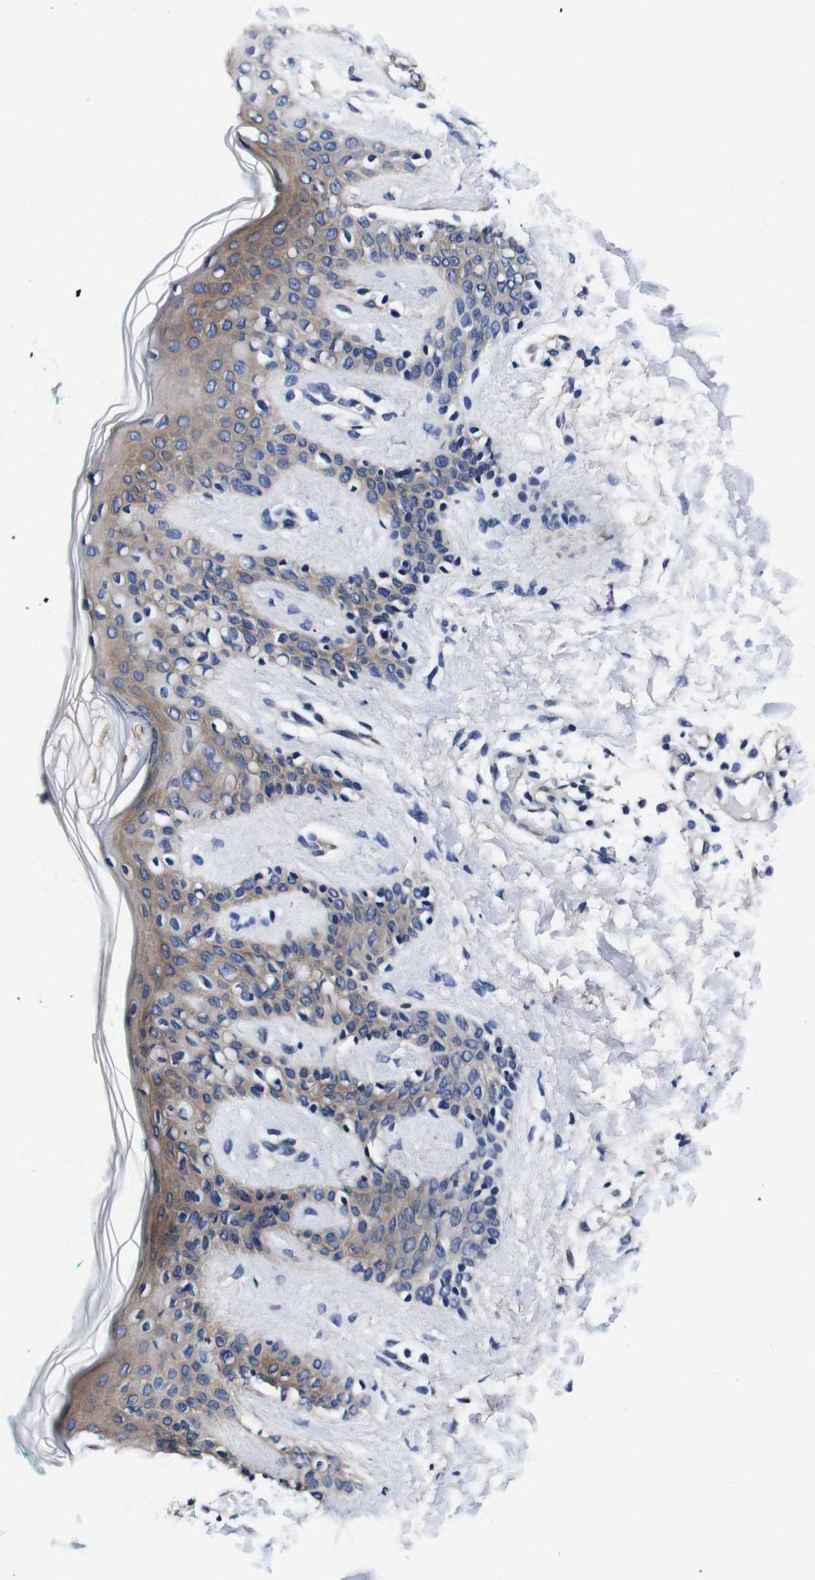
{"staining": {"intensity": "negative", "quantity": "none", "location": "none"}, "tissue": "skin", "cell_type": "Fibroblasts", "image_type": "normal", "snomed": [{"axis": "morphology", "description": "Normal tissue, NOS"}, {"axis": "topography", "description": "Skin"}], "caption": "A micrograph of skin stained for a protein shows no brown staining in fibroblasts.", "gene": "PDCD6IP", "patient": {"sex": "male", "age": 16}}